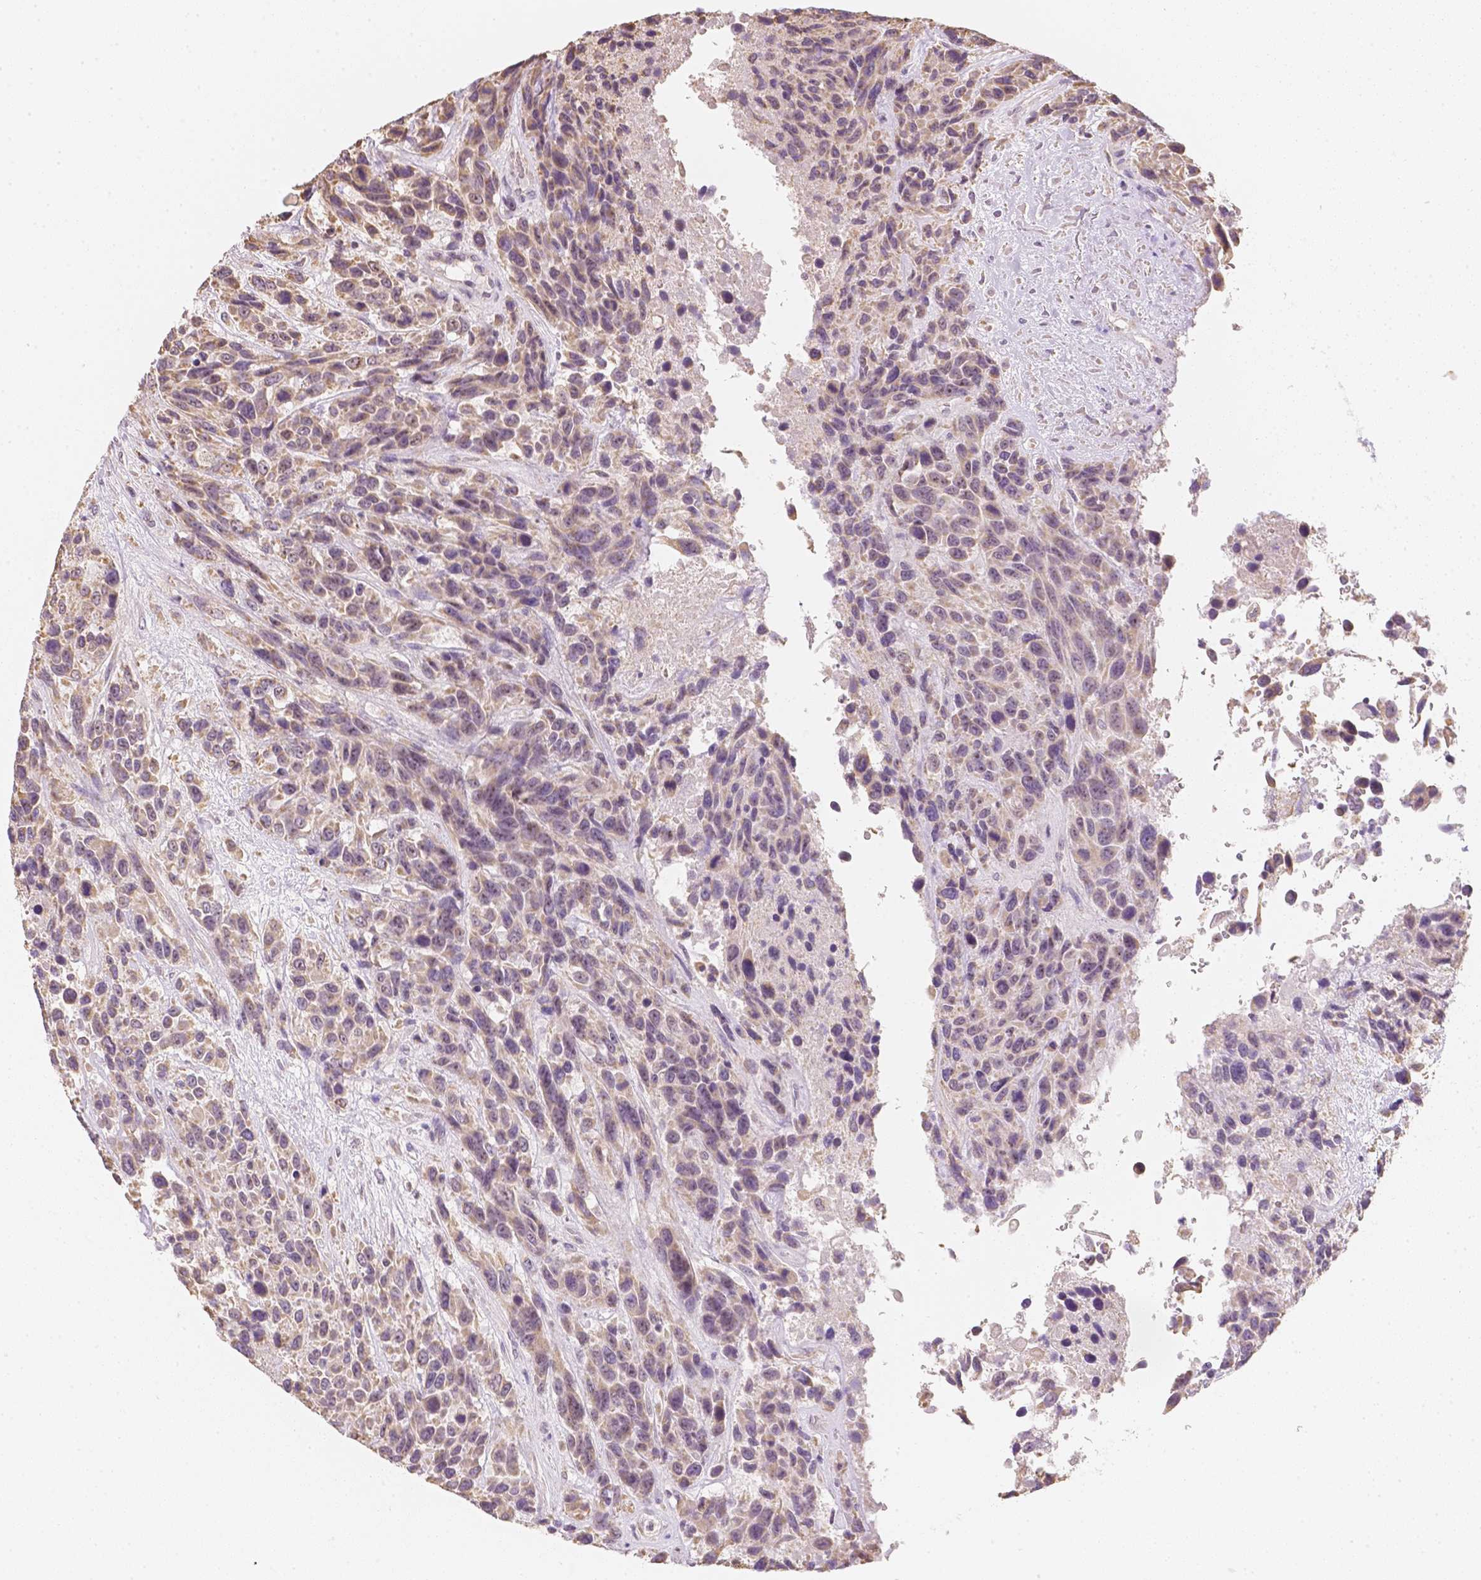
{"staining": {"intensity": "weak", "quantity": ">75%", "location": "cytoplasmic/membranous"}, "tissue": "urothelial cancer", "cell_type": "Tumor cells", "image_type": "cancer", "snomed": [{"axis": "morphology", "description": "Urothelial carcinoma, High grade"}, {"axis": "topography", "description": "Urinary bladder"}], "caption": "Immunohistochemistry (IHC) image of neoplastic tissue: human high-grade urothelial carcinoma stained using IHC demonstrates low levels of weak protein expression localized specifically in the cytoplasmic/membranous of tumor cells, appearing as a cytoplasmic/membranous brown color.", "gene": "NVL", "patient": {"sex": "female", "age": 70}}